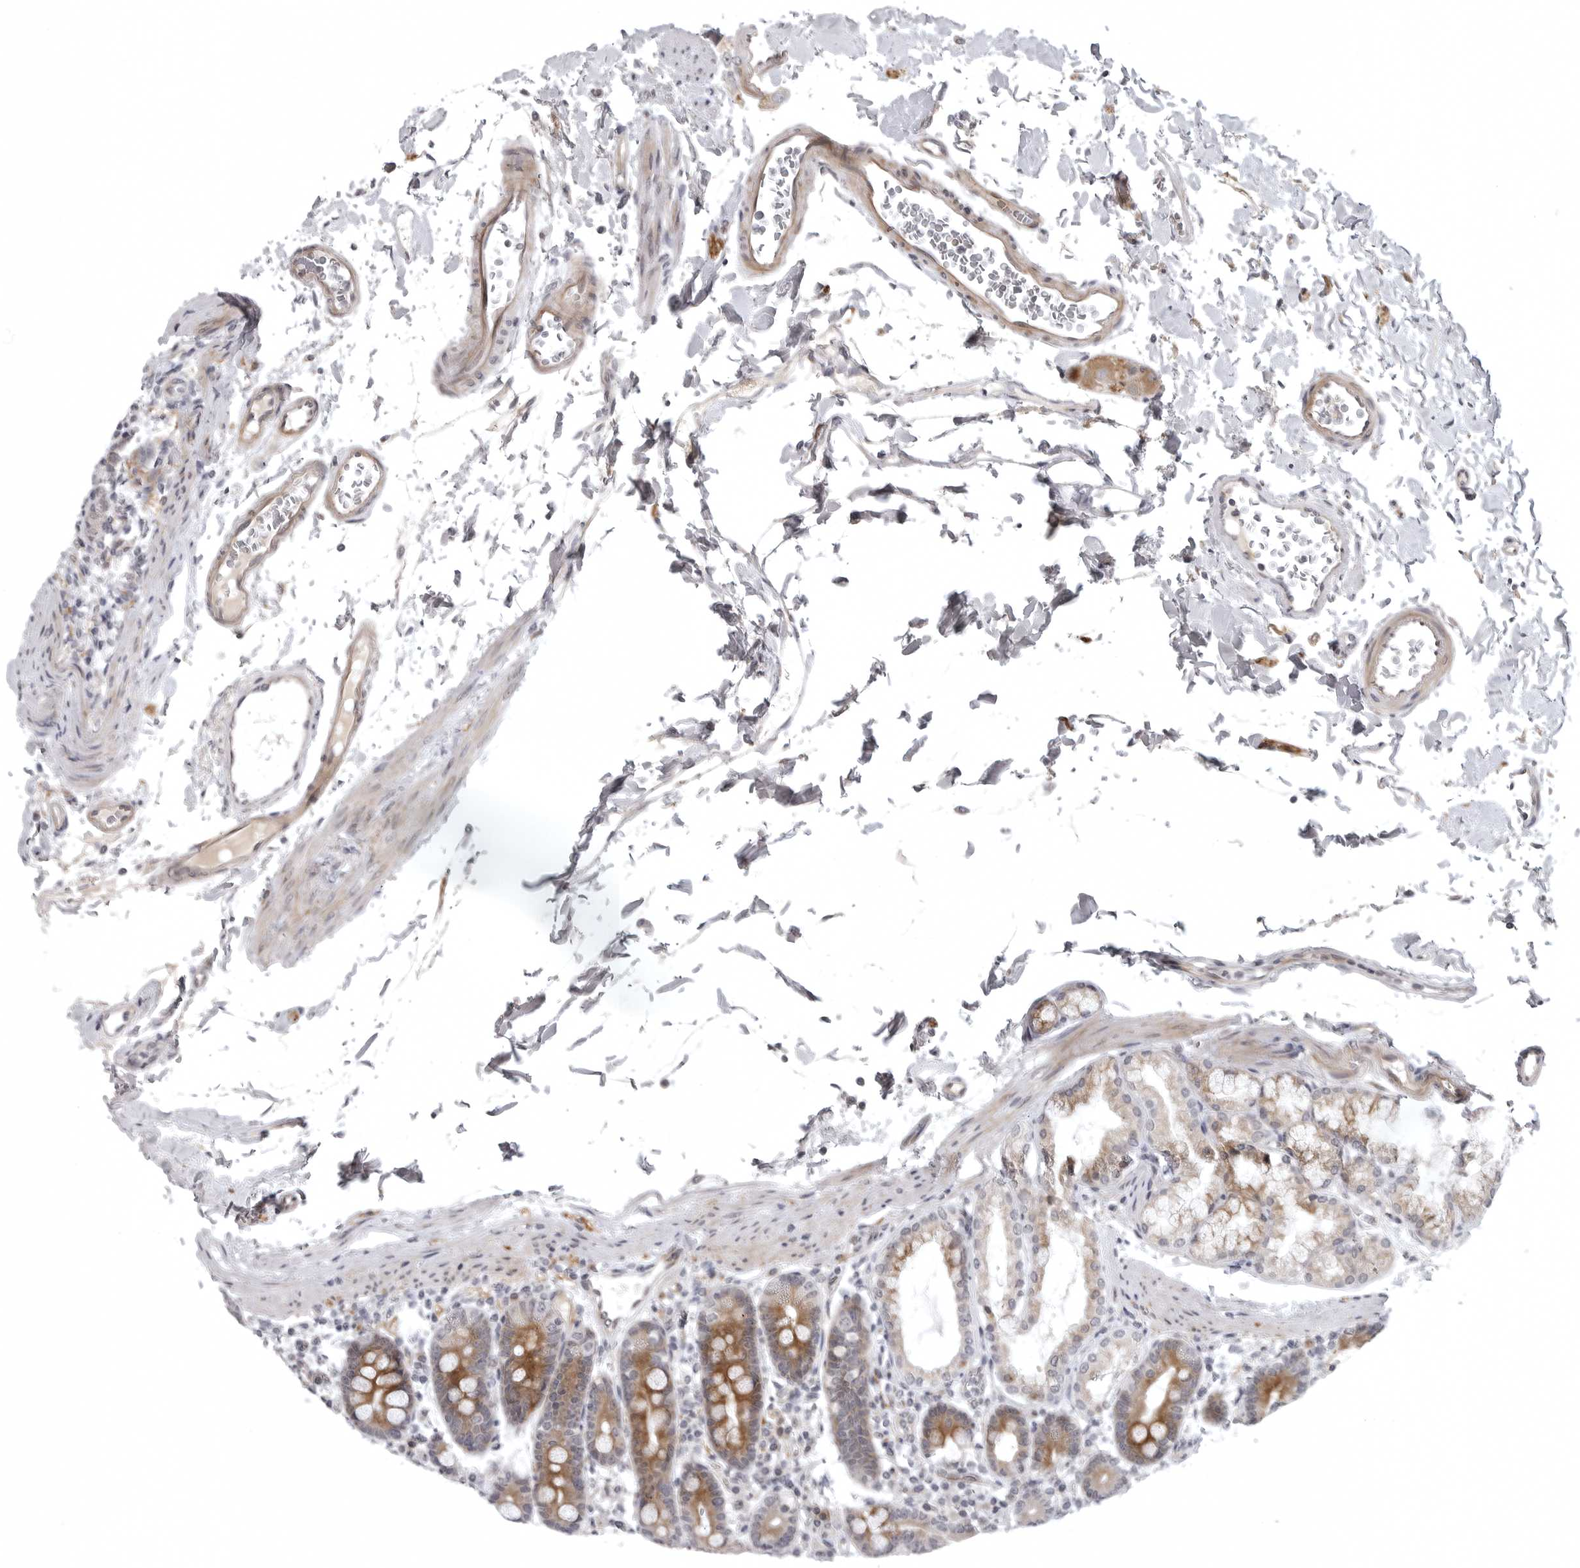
{"staining": {"intensity": "moderate", "quantity": ">75%", "location": "cytoplasmic/membranous"}, "tissue": "duodenum", "cell_type": "Glandular cells", "image_type": "normal", "snomed": [{"axis": "morphology", "description": "Normal tissue, NOS"}, {"axis": "morphology", "description": "Adenocarcinoma, NOS"}, {"axis": "topography", "description": "Pancreas"}, {"axis": "topography", "description": "Duodenum"}], "caption": "Benign duodenum demonstrates moderate cytoplasmic/membranous expression in about >75% of glandular cells The protein is shown in brown color, while the nuclei are stained blue..", "gene": "CD300LD", "patient": {"sex": "male", "age": 50}}